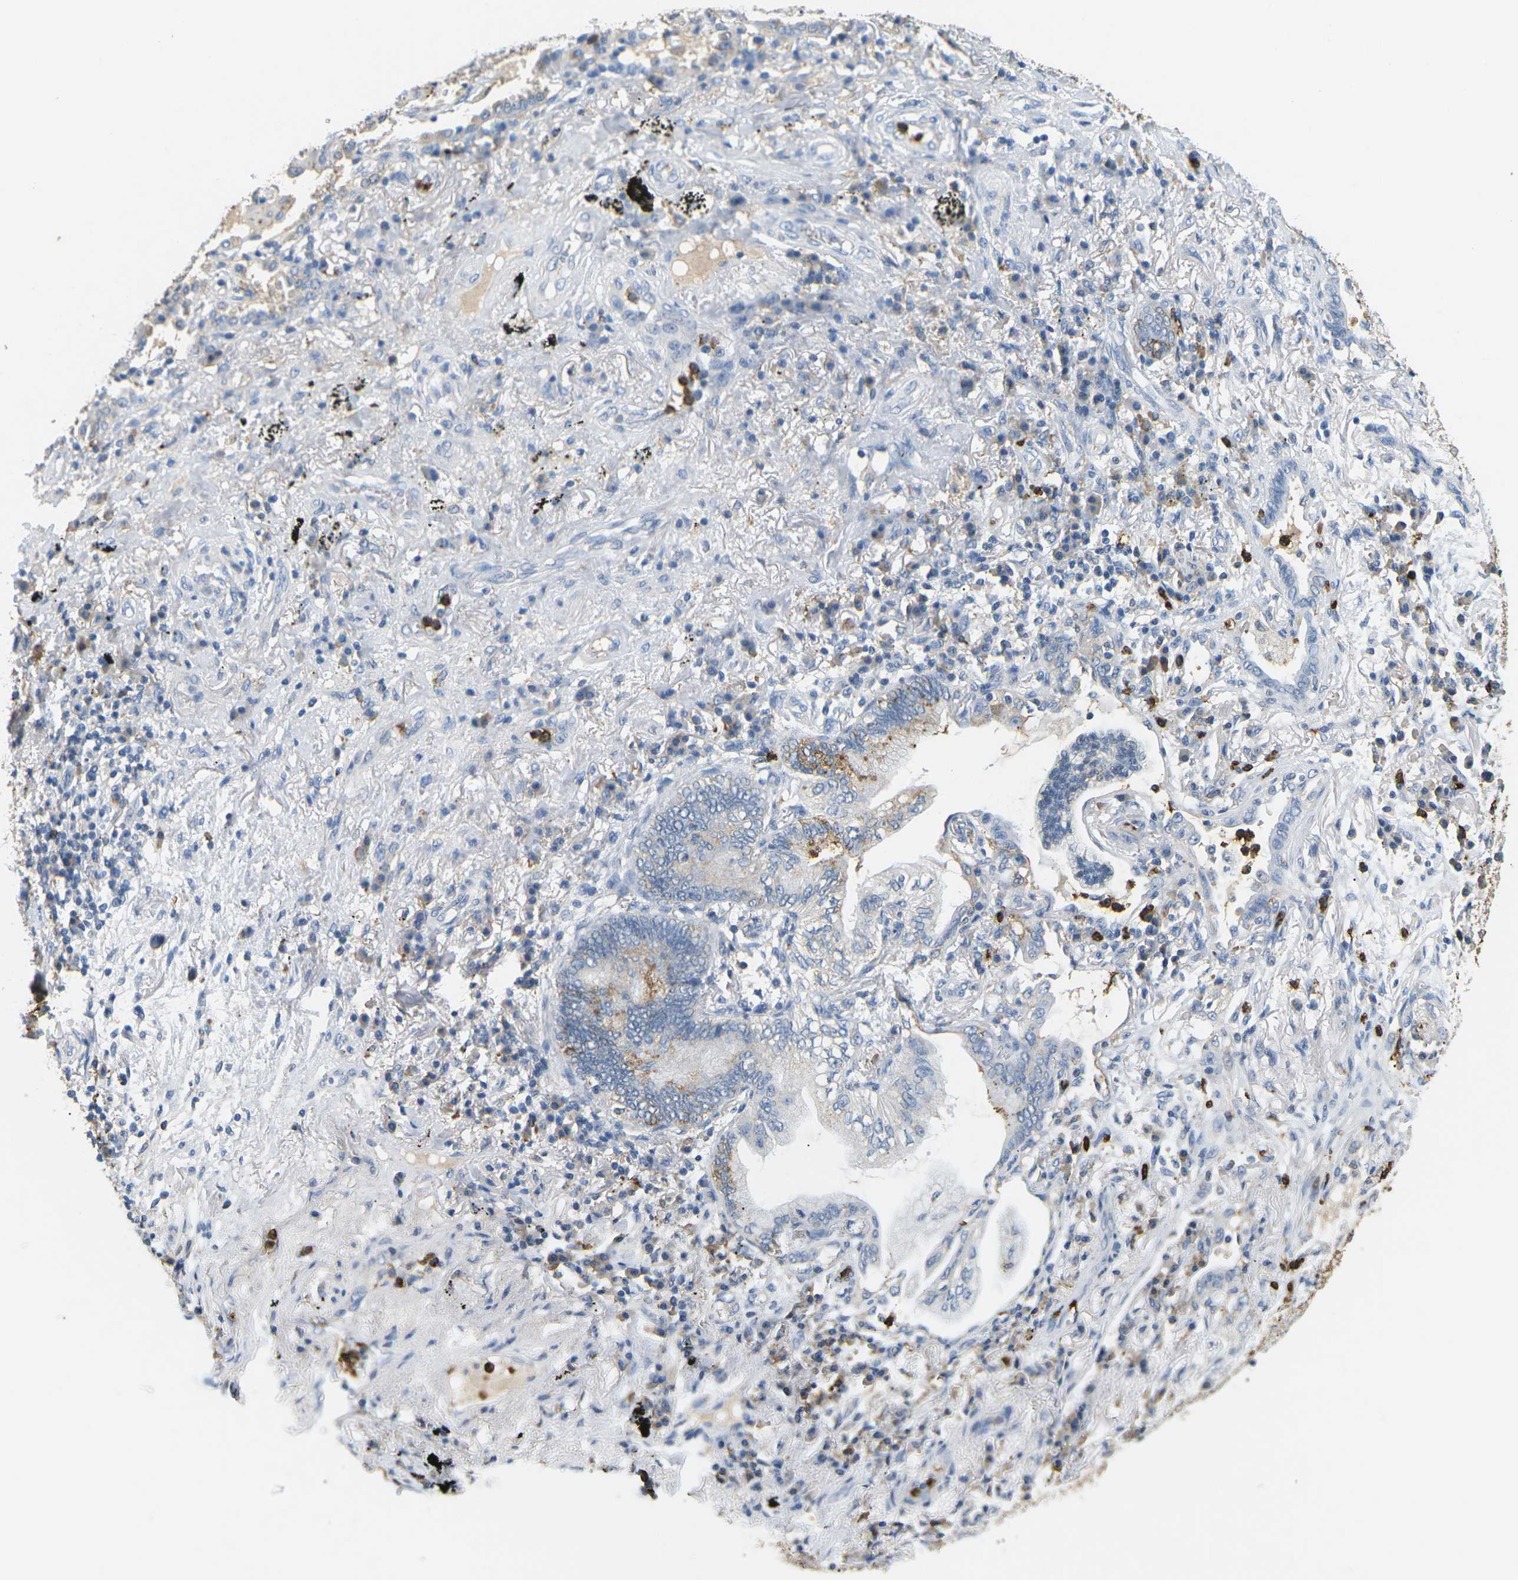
{"staining": {"intensity": "moderate", "quantity": "<25%", "location": "cytoplasmic/membranous"}, "tissue": "lung cancer", "cell_type": "Tumor cells", "image_type": "cancer", "snomed": [{"axis": "morphology", "description": "Normal tissue, NOS"}, {"axis": "morphology", "description": "Adenocarcinoma, NOS"}, {"axis": "topography", "description": "Bronchus"}, {"axis": "topography", "description": "Lung"}], "caption": "A brown stain labels moderate cytoplasmic/membranous expression of a protein in human lung adenocarcinoma tumor cells.", "gene": "ADM", "patient": {"sex": "female", "age": 70}}